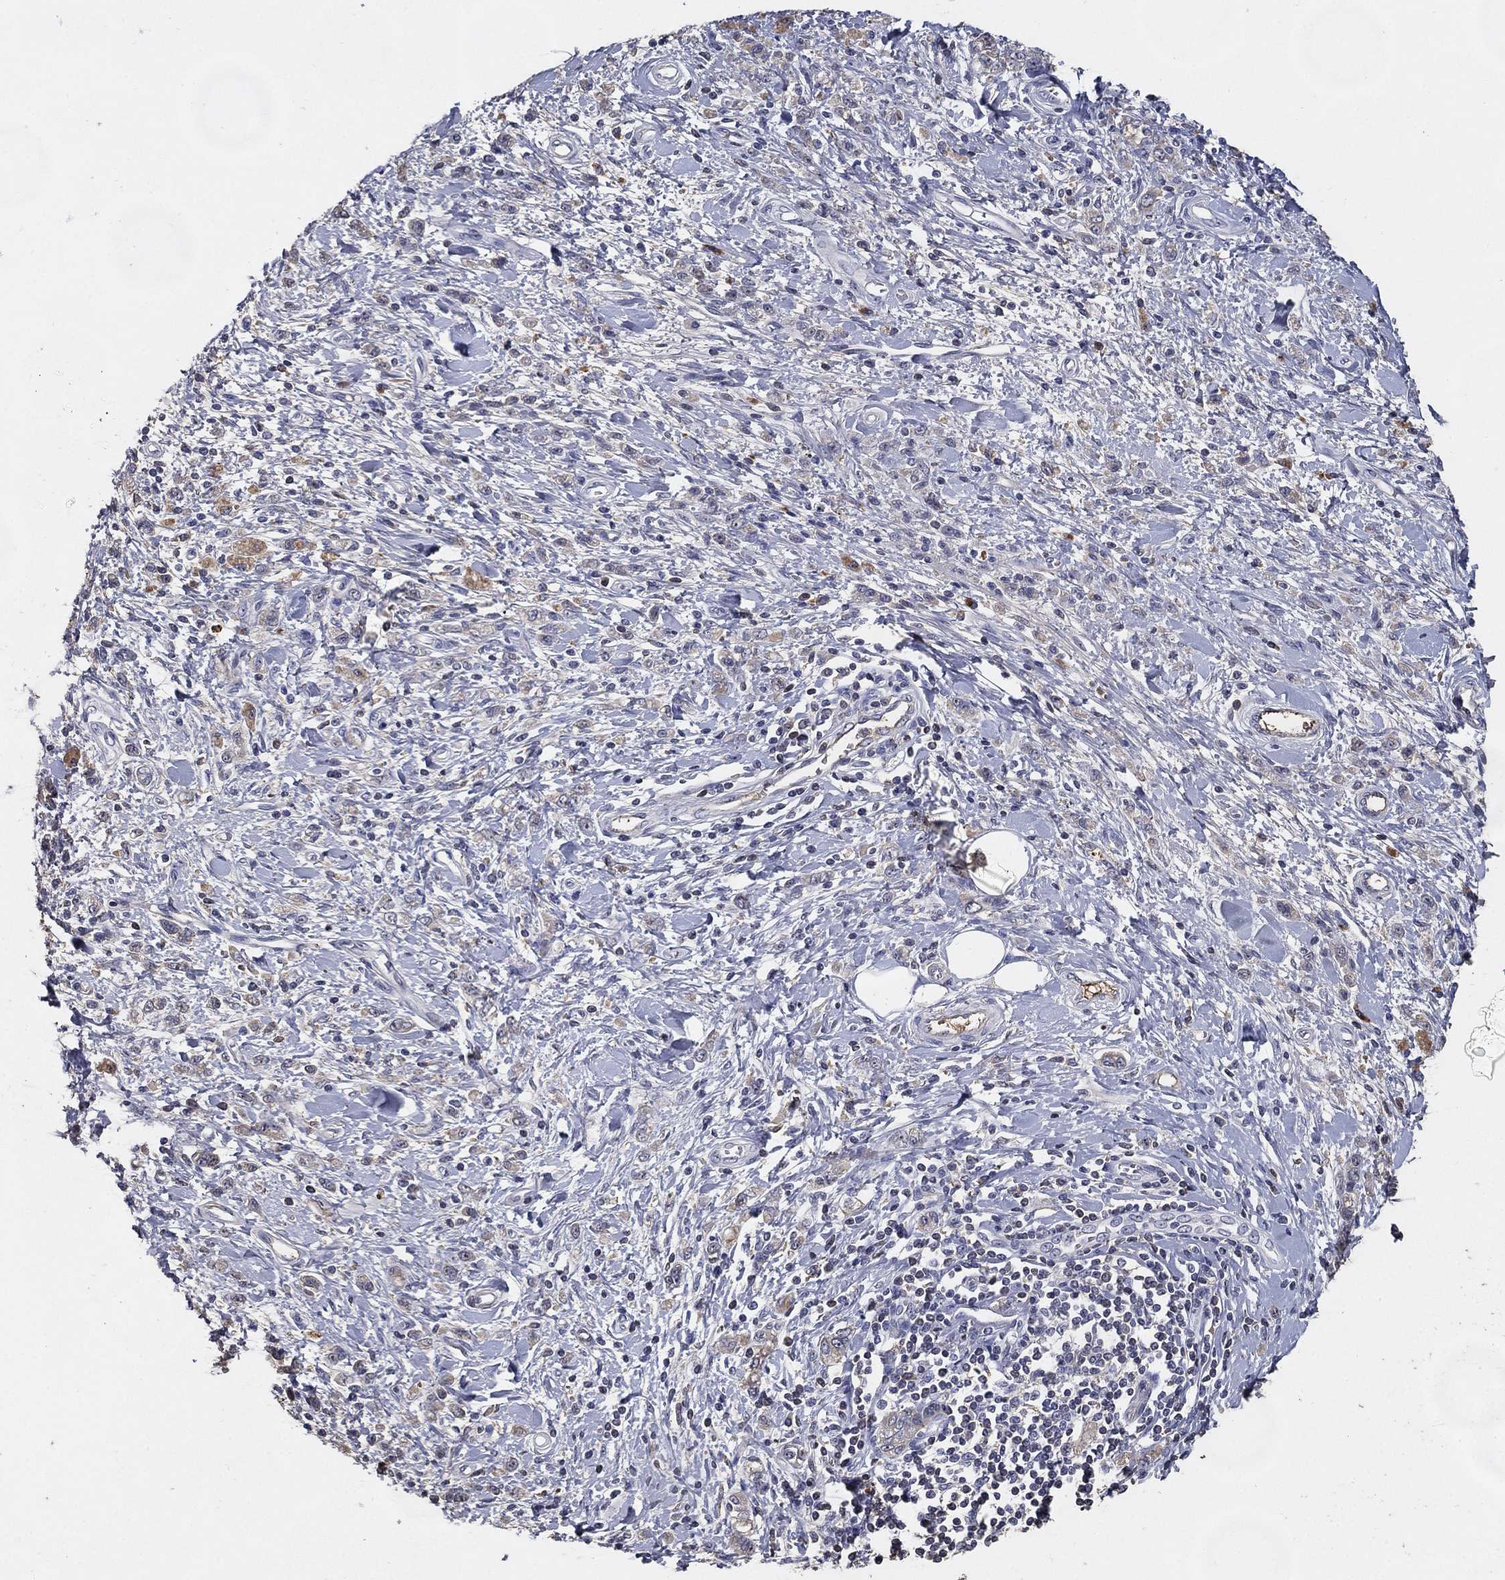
{"staining": {"intensity": "negative", "quantity": "none", "location": "none"}, "tissue": "stomach cancer", "cell_type": "Tumor cells", "image_type": "cancer", "snomed": [{"axis": "morphology", "description": "Adenocarcinoma, NOS"}, {"axis": "topography", "description": "Stomach"}], "caption": "This is a histopathology image of immunohistochemistry (IHC) staining of stomach cancer (adenocarcinoma), which shows no positivity in tumor cells. (Stains: DAB immunohistochemistry (IHC) with hematoxylin counter stain, Microscopy: brightfield microscopy at high magnification).", "gene": "EFNA1", "patient": {"sex": "male", "age": 77}}